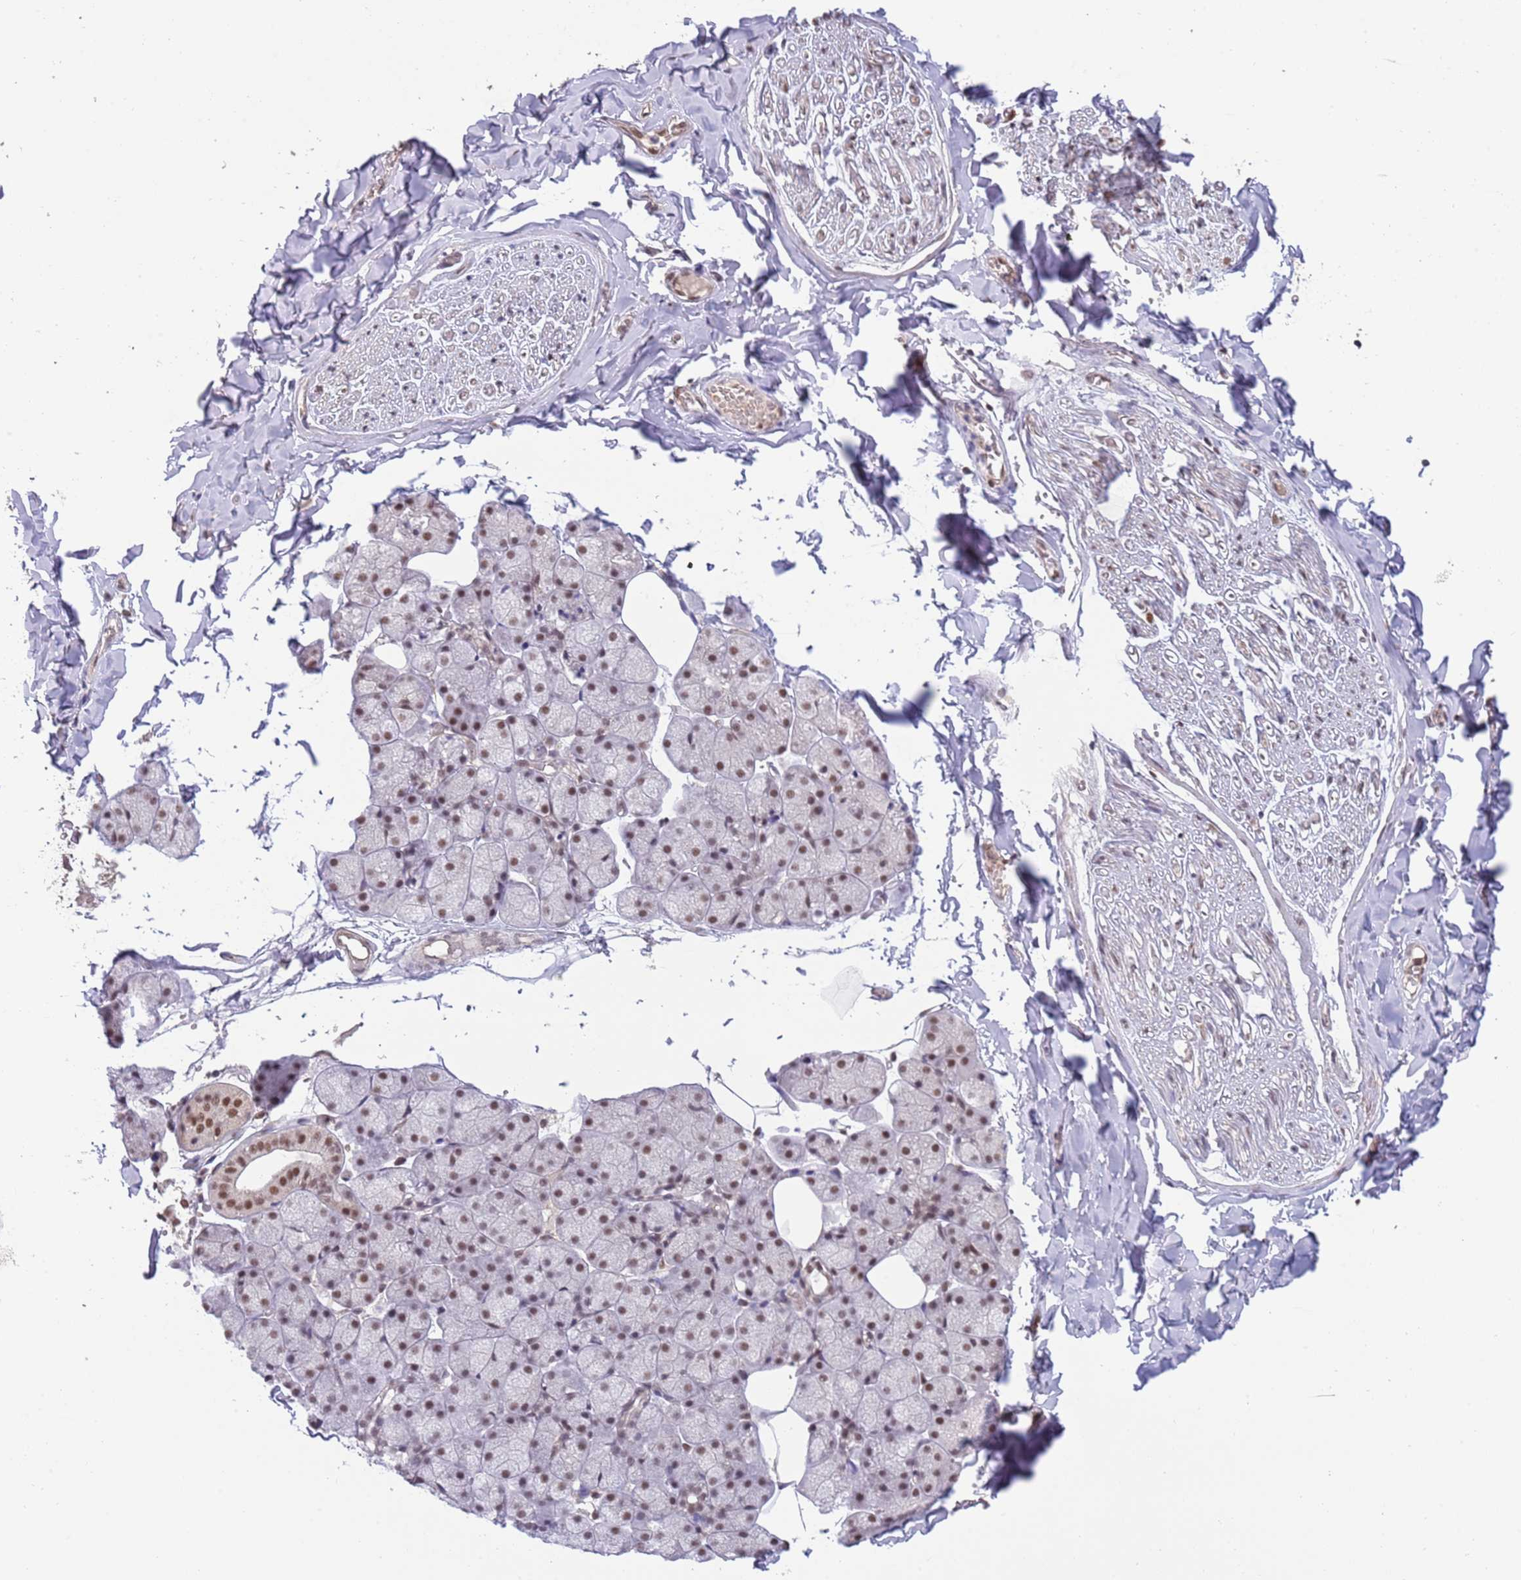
{"staining": {"intensity": "moderate", "quantity": "25%-75%", "location": "nuclear"}, "tissue": "soft tissue", "cell_type": "Chondrocytes", "image_type": "normal", "snomed": [{"axis": "morphology", "description": "Normal tissue, NOS"}, {"axis": "topography", "description": "Salivary gland"}, {"axis": "topography", "description": "Peripheral nerve tissue"}], "caption": "The photomicrograph demonstrates a brown stain indicating the presence of a protein in the nuclear of chondrocytes in soft tissue. Using DAB (brown) and hematoxylin (blue) stains, captured at high magnification using brightfield microscopy.", "gene": "ZBTB7A", "patient": {"sex": "male", "age": 38}}